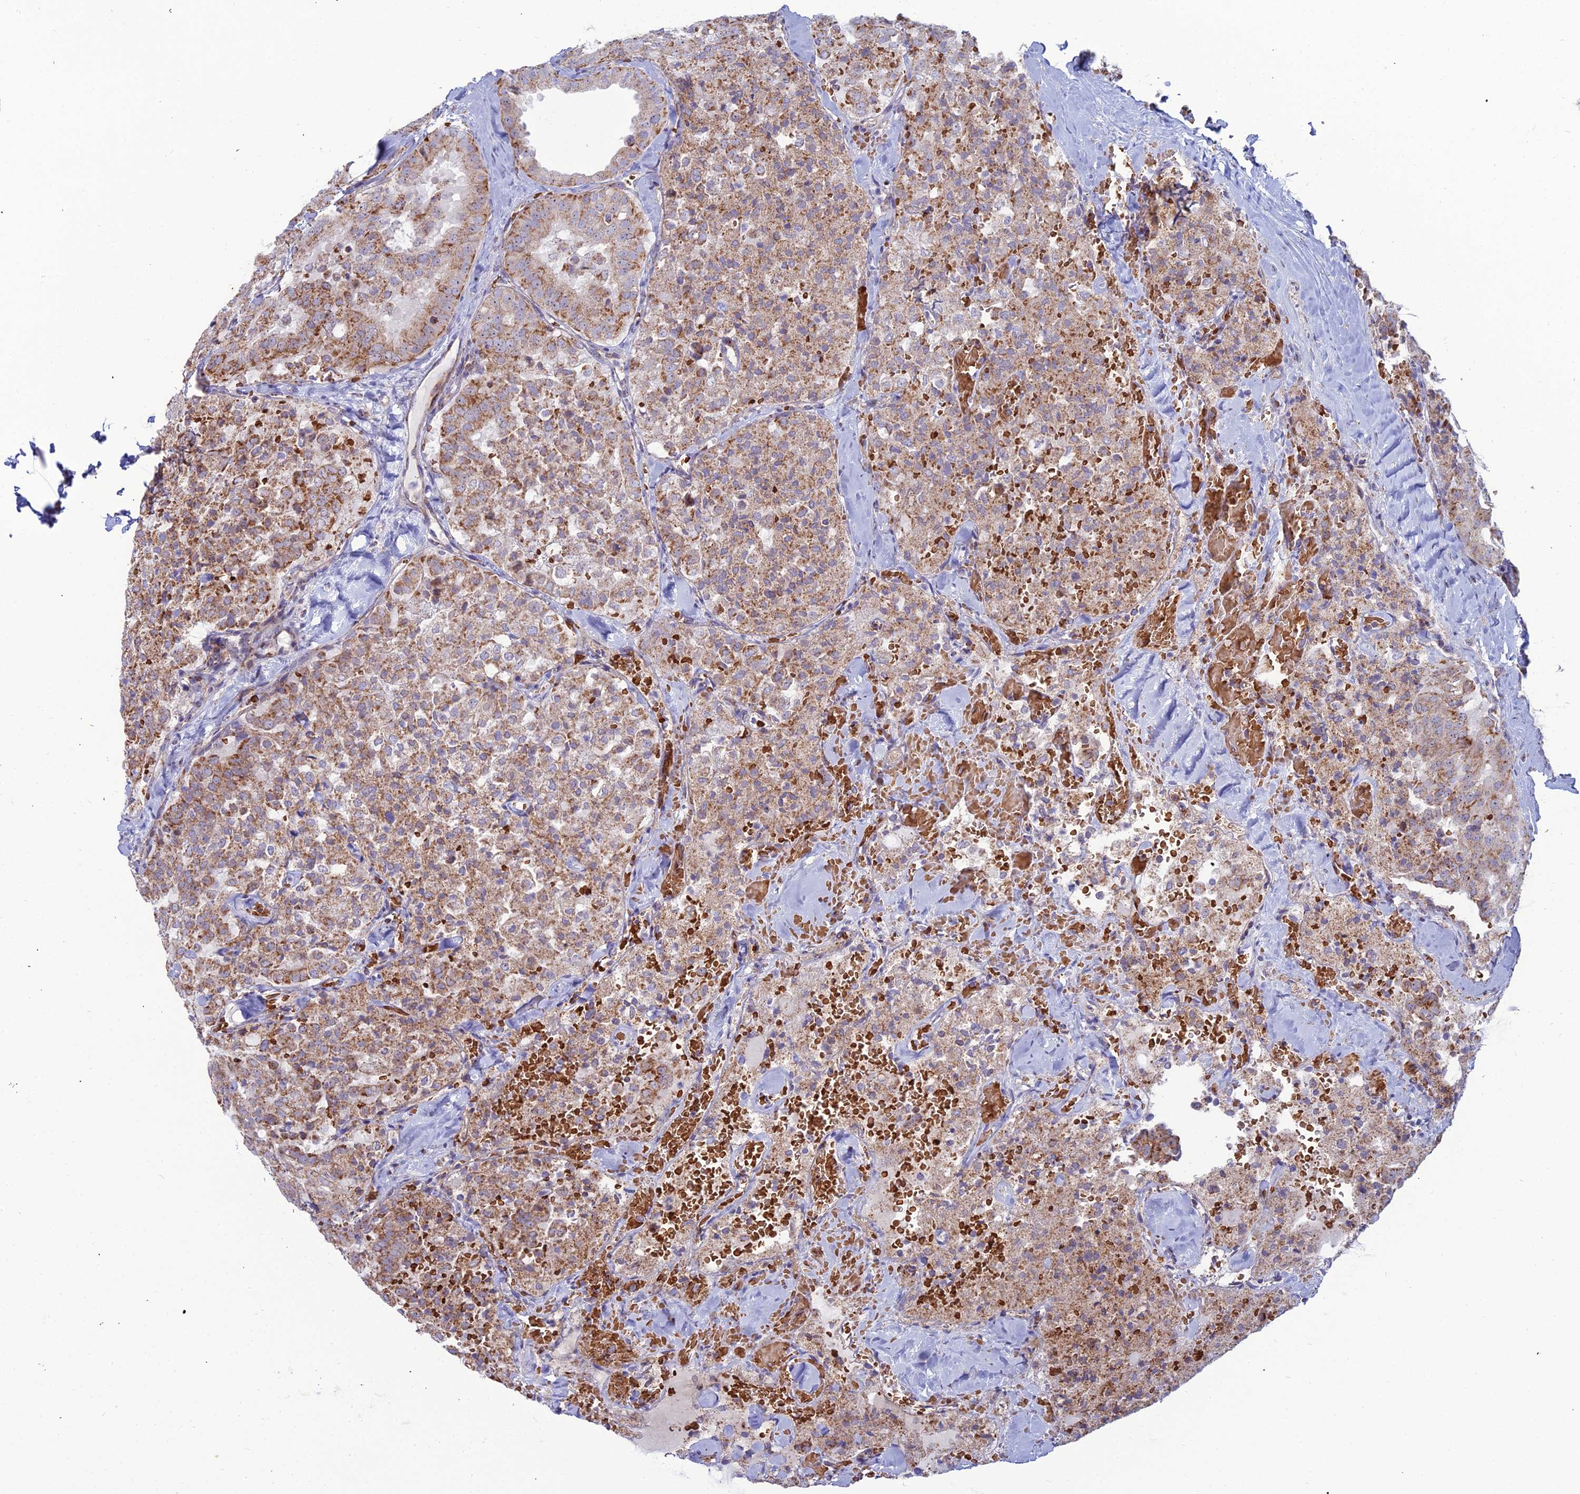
{"staining": {"intensity": "moderate", "quantity": ">75%", "location": "cytoplasmic/membranous"}, "tissue": "thyroid cancer", "cell_type": "Tumor cells", "image_type": "cancer", "snomed": [{"axis": "morphology", "description": "Follicular adenoma carcinoma, NOS"}, {"axis": "topography", "description": "Thyroid gland"}], "caption": "The micrograph shows a brown stain indicating the presence of a protein in the cytoplasmic/membranous of tumor cells in follicular adenoma carcinoma (thyroid). (DAB (3,3'-diaminobenzidine) = brown stain, brightfield microscopy at high magnification).", "gene": "SLC35F4", "patient": {"sex": "male", "age": 75}}